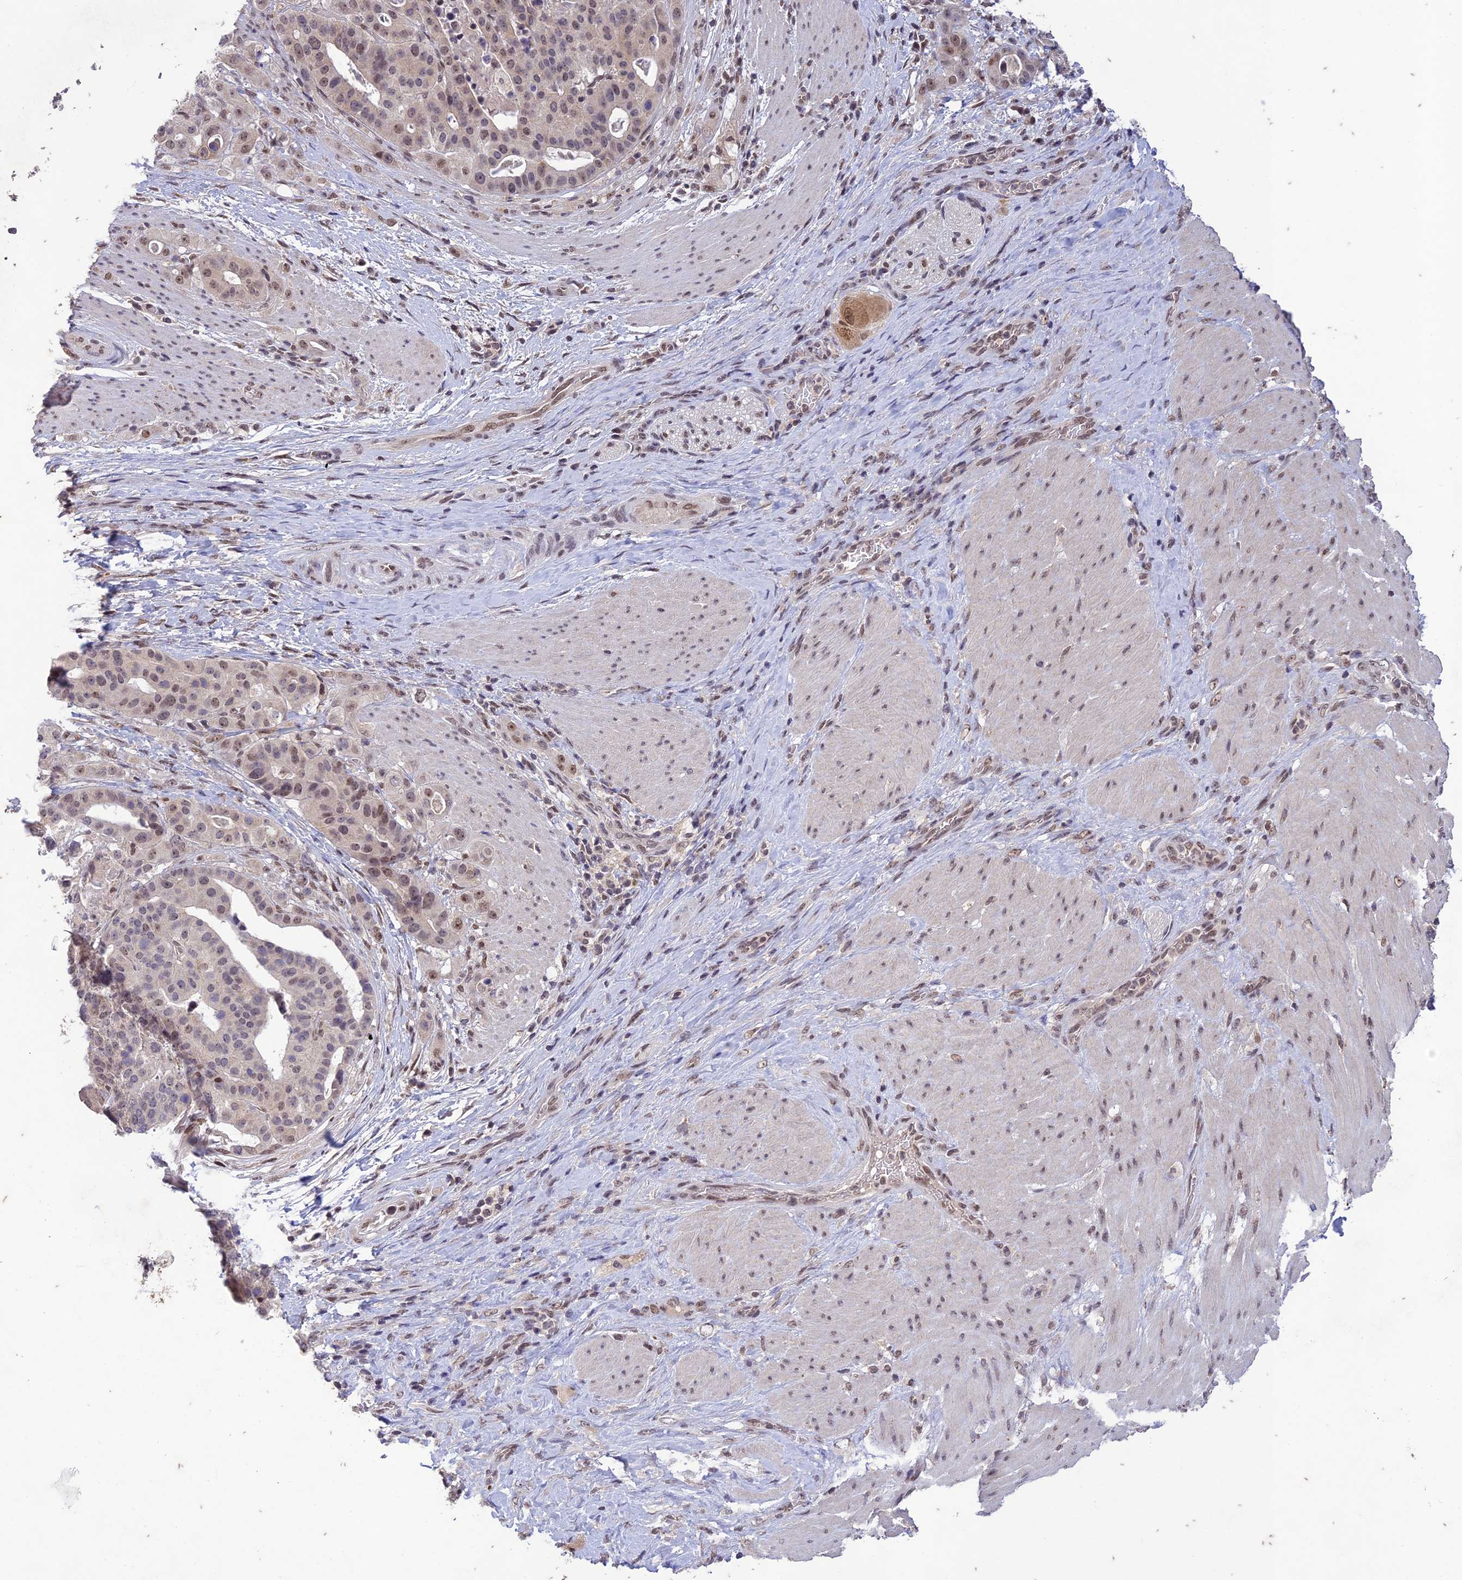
{"staining": {"intensity": "weak", "quantity": "25%-75%", "location": "nuclear"}, "tissue": "stomach cancer", "cell_type": "Tumor cells", "image_type": "cancer", "snomed": [{"axis": "morphology", "description": "Adenocarcinoma, NOS"}, {"axis": "topography", "description": "Stomach"}], "caption": "Immunohistochemical staining of human stomach cancer (adenocarcinoma) reveals low levels of weak nuclear positivity in approximately 25%-75% of tumor cells.", "gene": "POP4", "patient": {"sex": "male", "age": 48}}